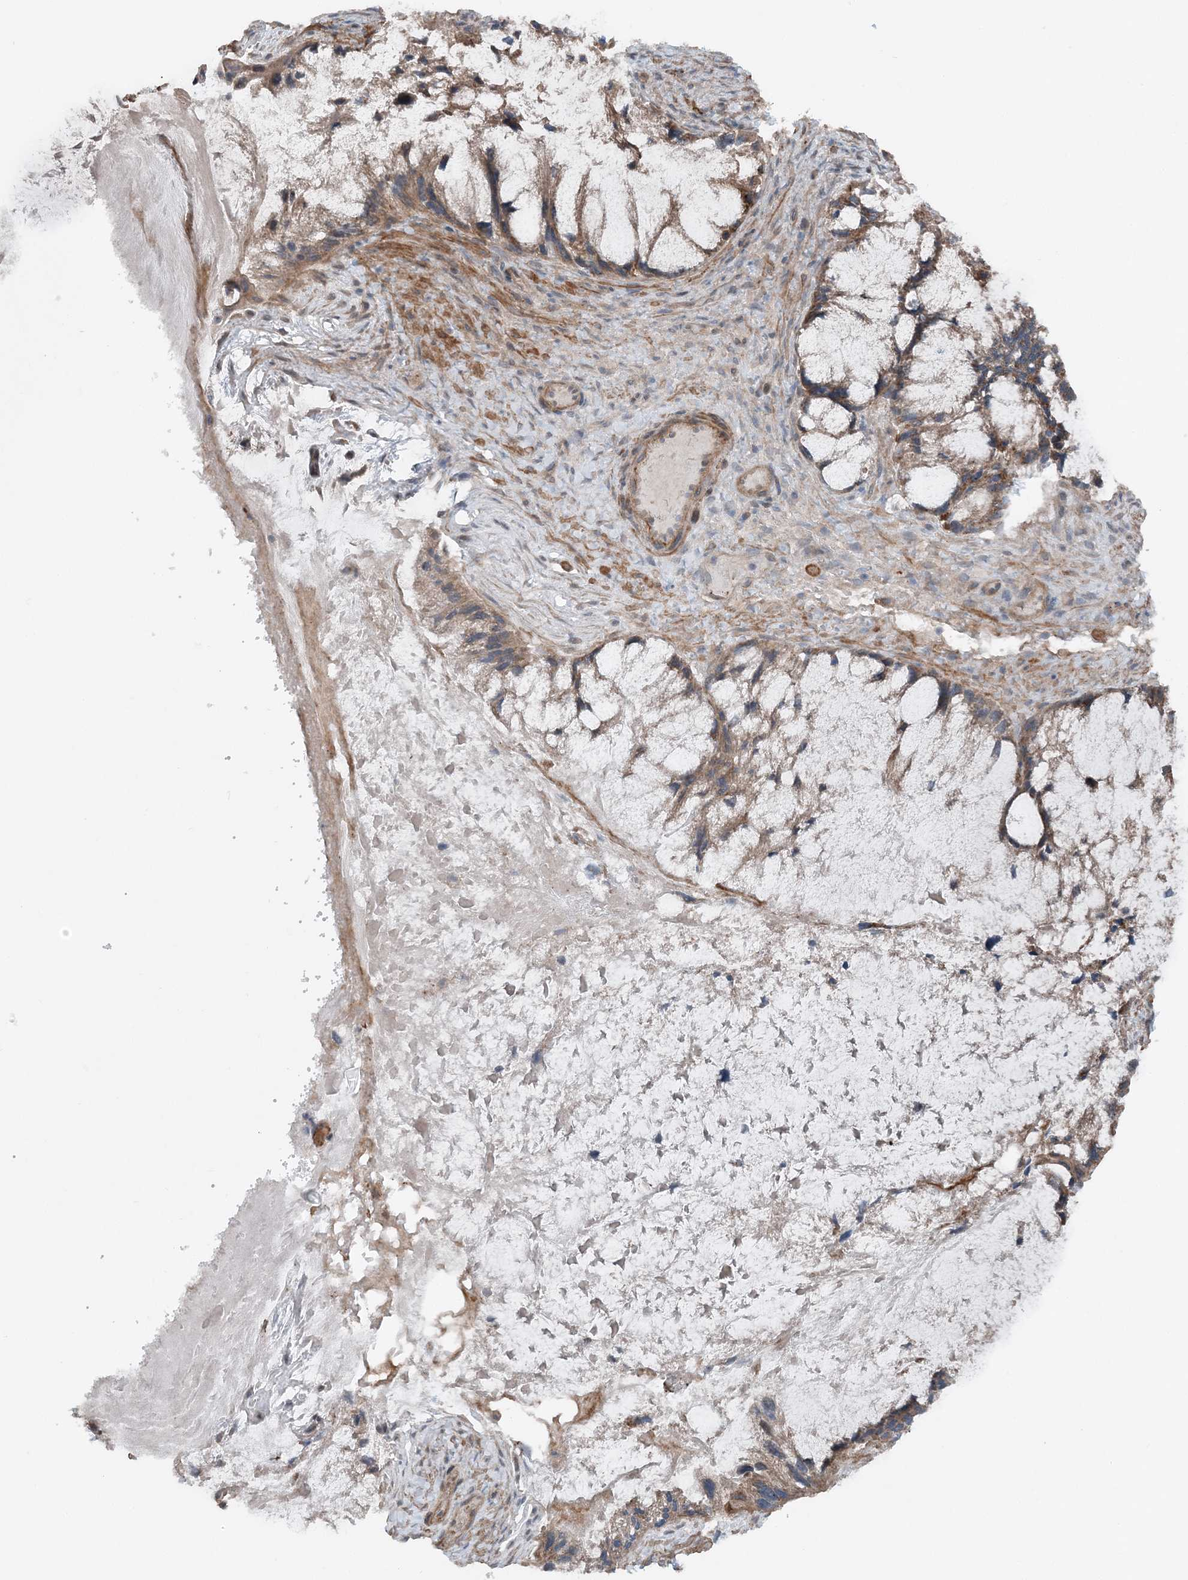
{"staining": {"intensity": "moderate", "quantity": ">75%", "location": "cytoplasmic/membranous"}, "tissue": "ovarian cancer", "cell_type": "Tumor cells", "image_type": "cancer", "snomed": [{"axis": "morphology", "description": "Cystadenocarcinoma, mucinous, NOS"}, {"axis": "topography", "description": "Ovary"}], "caption": "Immunohistochemical staining of human ovarian mucinous cystadenocarcinoma shows medium levels of moderate cytoplasmic/membranous staining in approximately >75% of tumor cells.", "gene": "KY", "patient": {"sex": "female", "age": 37}}